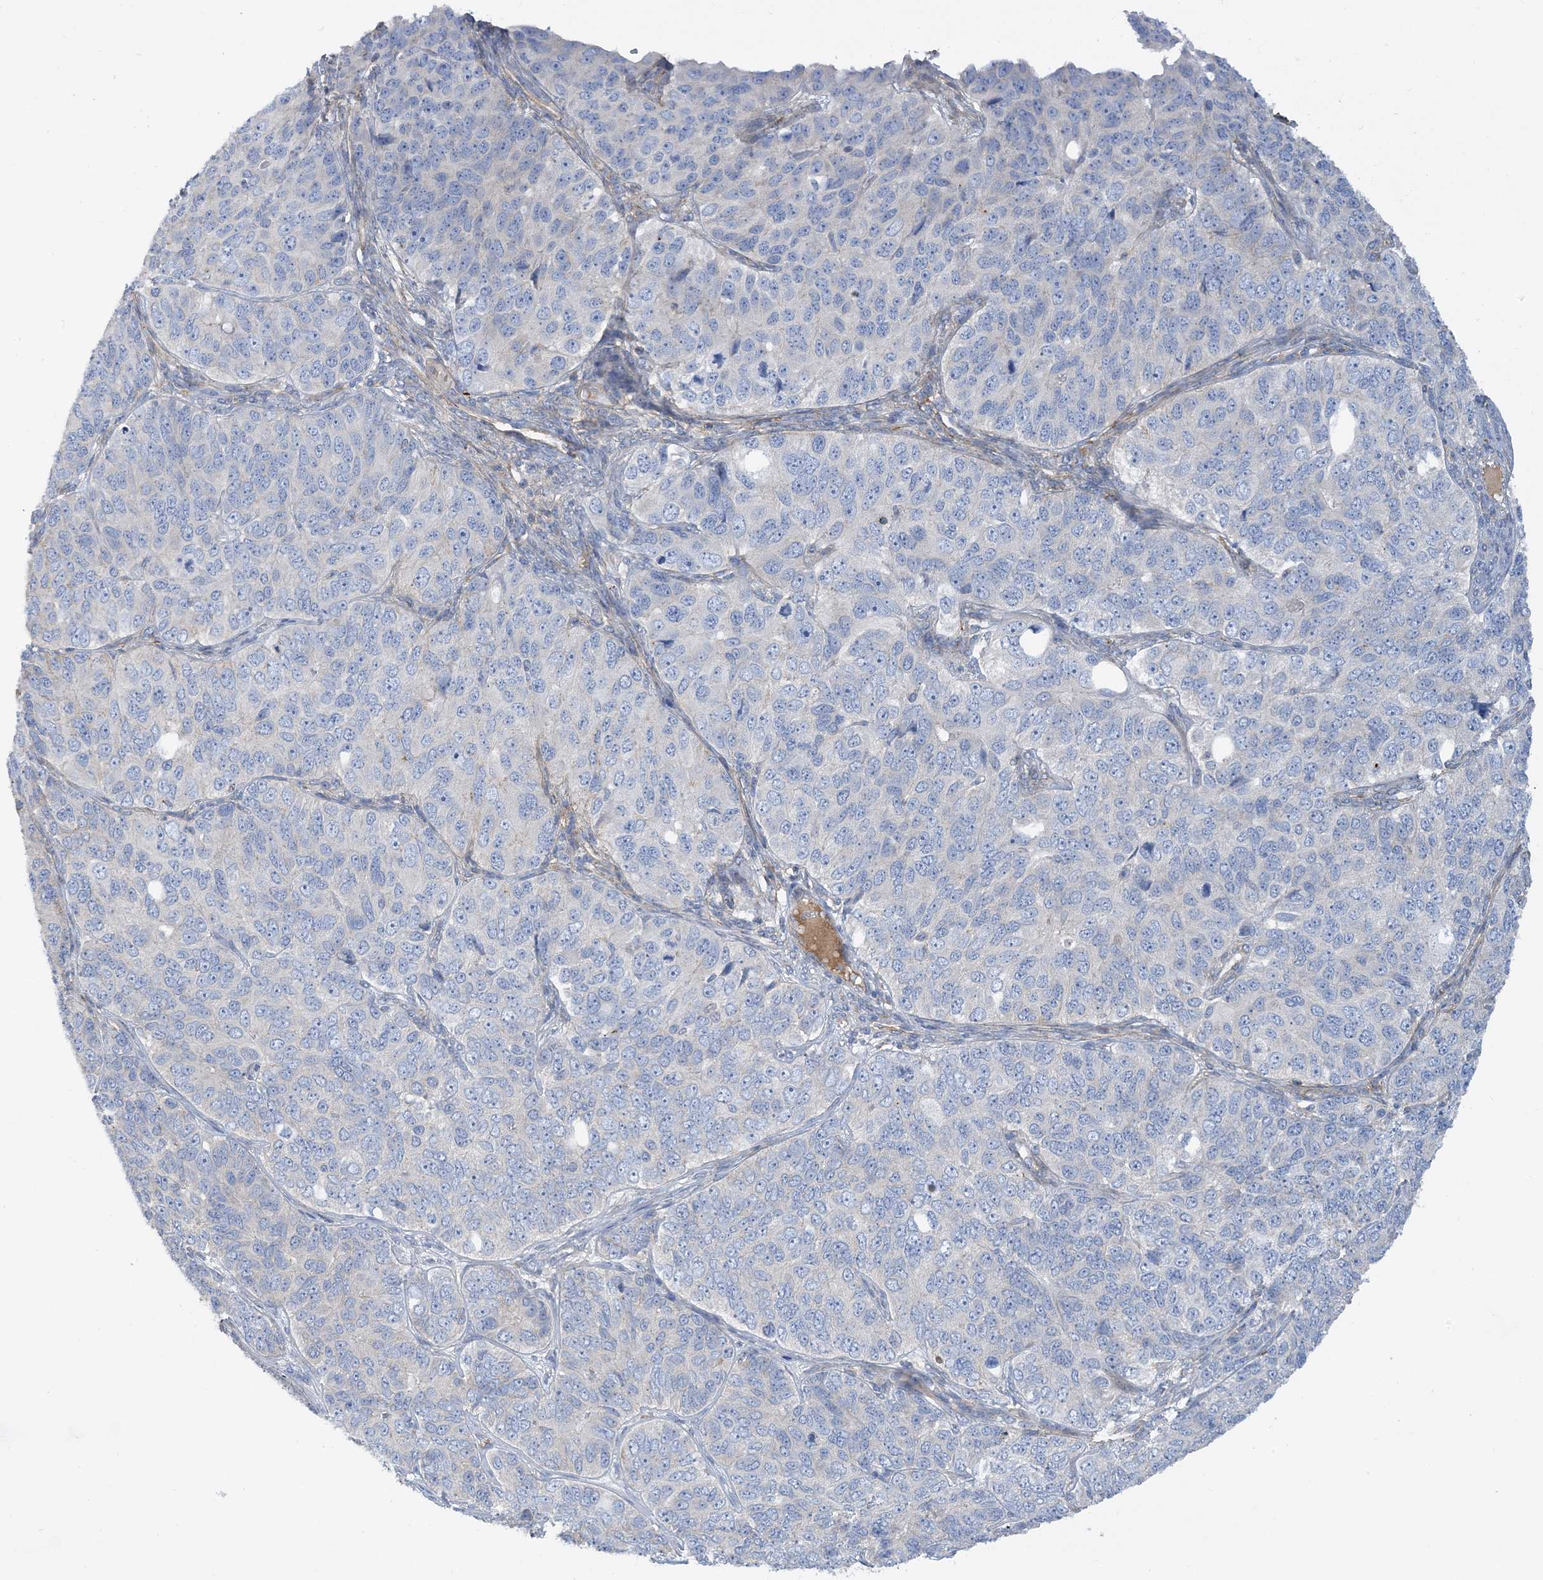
{"staining": {"intensity": "negative", "quantity": "none", "location": "none"}, "tissue": "ovarian cancer", "cell_type": "Tumor cells", "image_type": "cancer", "snomed": [{"axis": "morphology", "description": "Carcinoma, endometroid"}, {"axis": "topography", "description": "Ovary"}], "caption": "The immunohistochemistry histopathology image has no significant staining in tumor cells of ovarian cancer (endometroid carcinoma) tissue. (DAB immunohistochemistry (IHC), high magnification).", "gene": "CALHM5", "patient": {"sex": "female", "age": 51}}